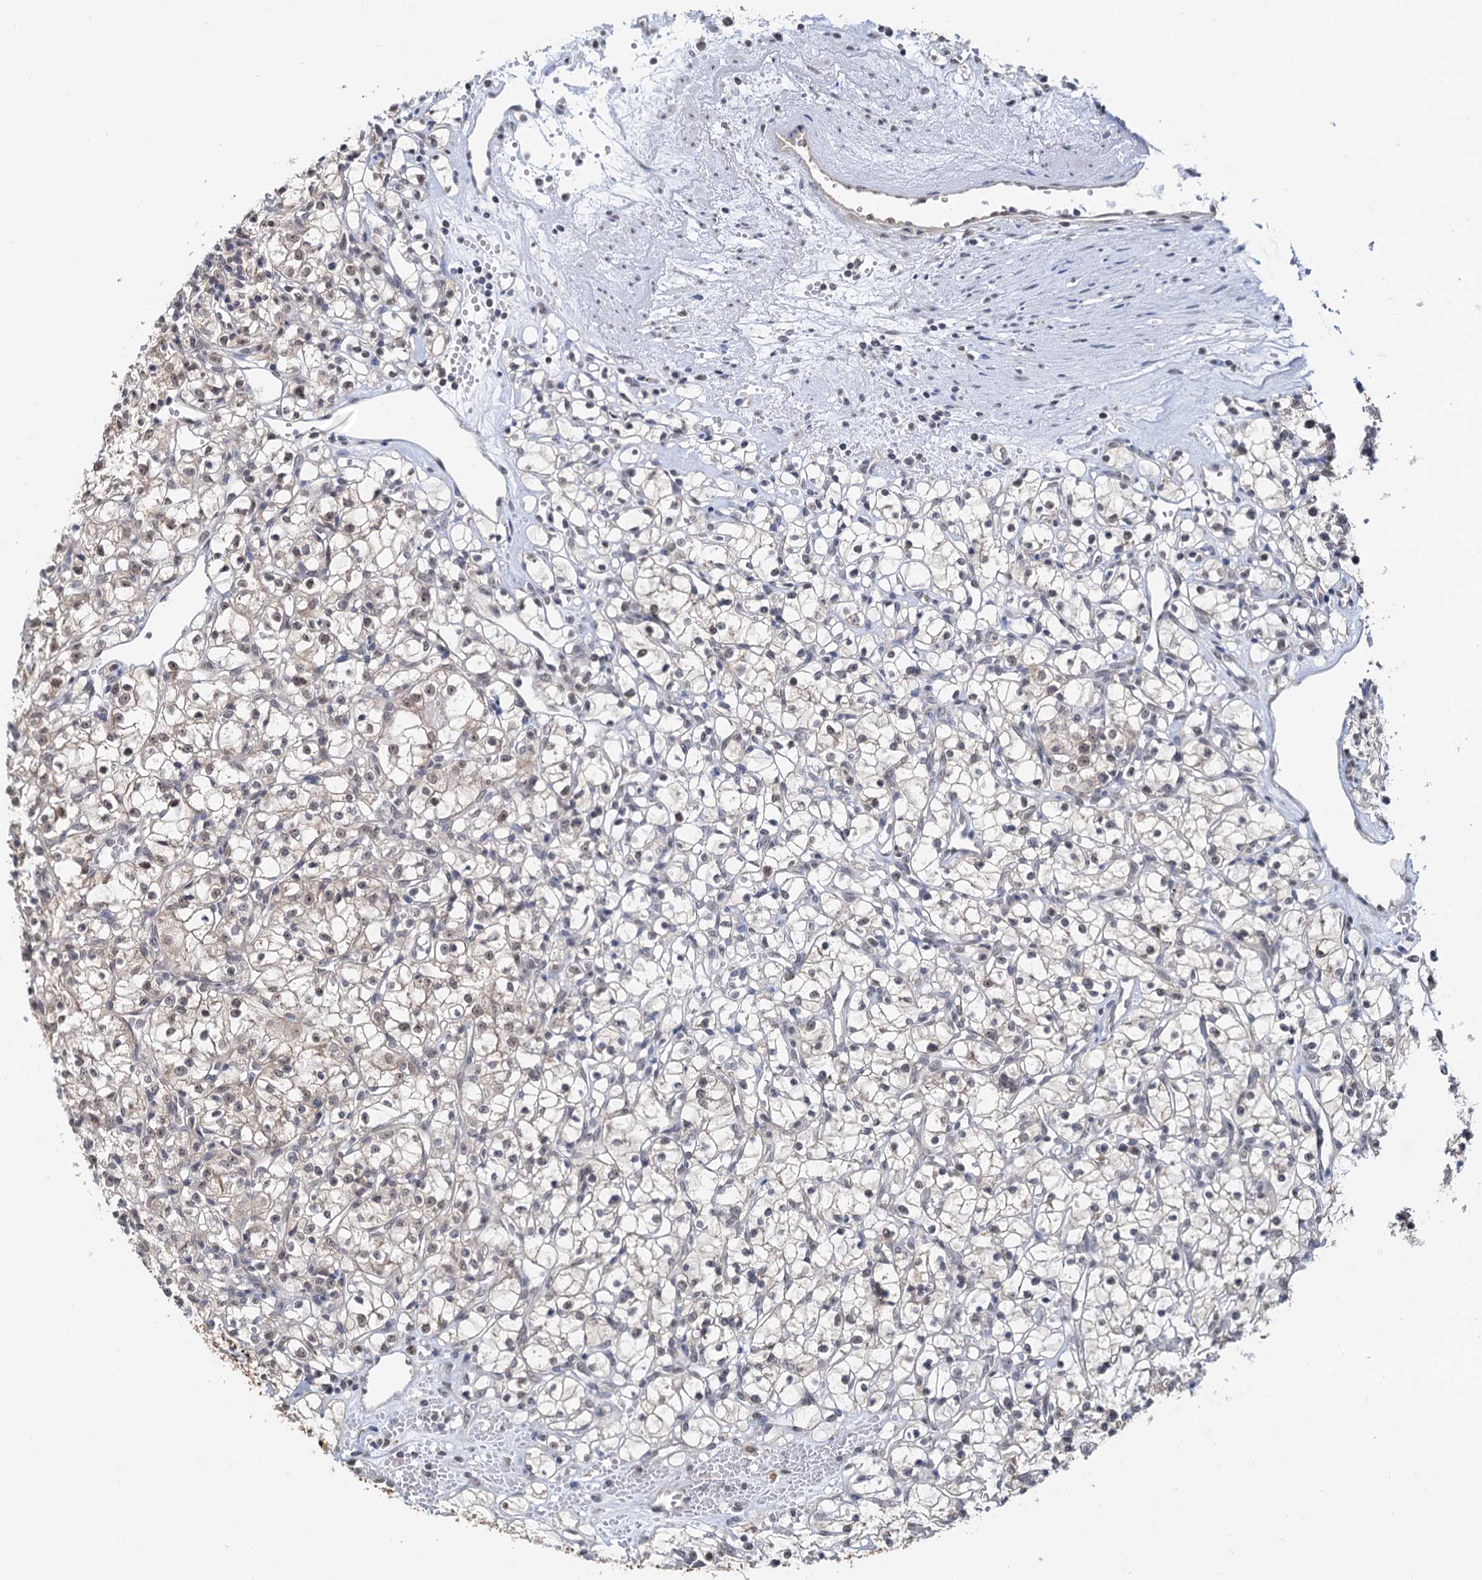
{"staining": {"intensity": "weak", "quantity": "<25%", "location": "cytoplasmic/membranous,nuclear"}, "tissue": "renal cancer", "cell_type": "Tumor cells", "image_type": "cancer", "snomed": [{"axis": "morphology", "description": "Adenocarcinoma, NOS"}, {"axis": "topography", "description": "Kidney"}], "caption": "There is no significant expression in tumor cells of renal cancer (adenocarcinoma).", "gene": "NAT10", "patient": {"sex": "female", "age": 59}}